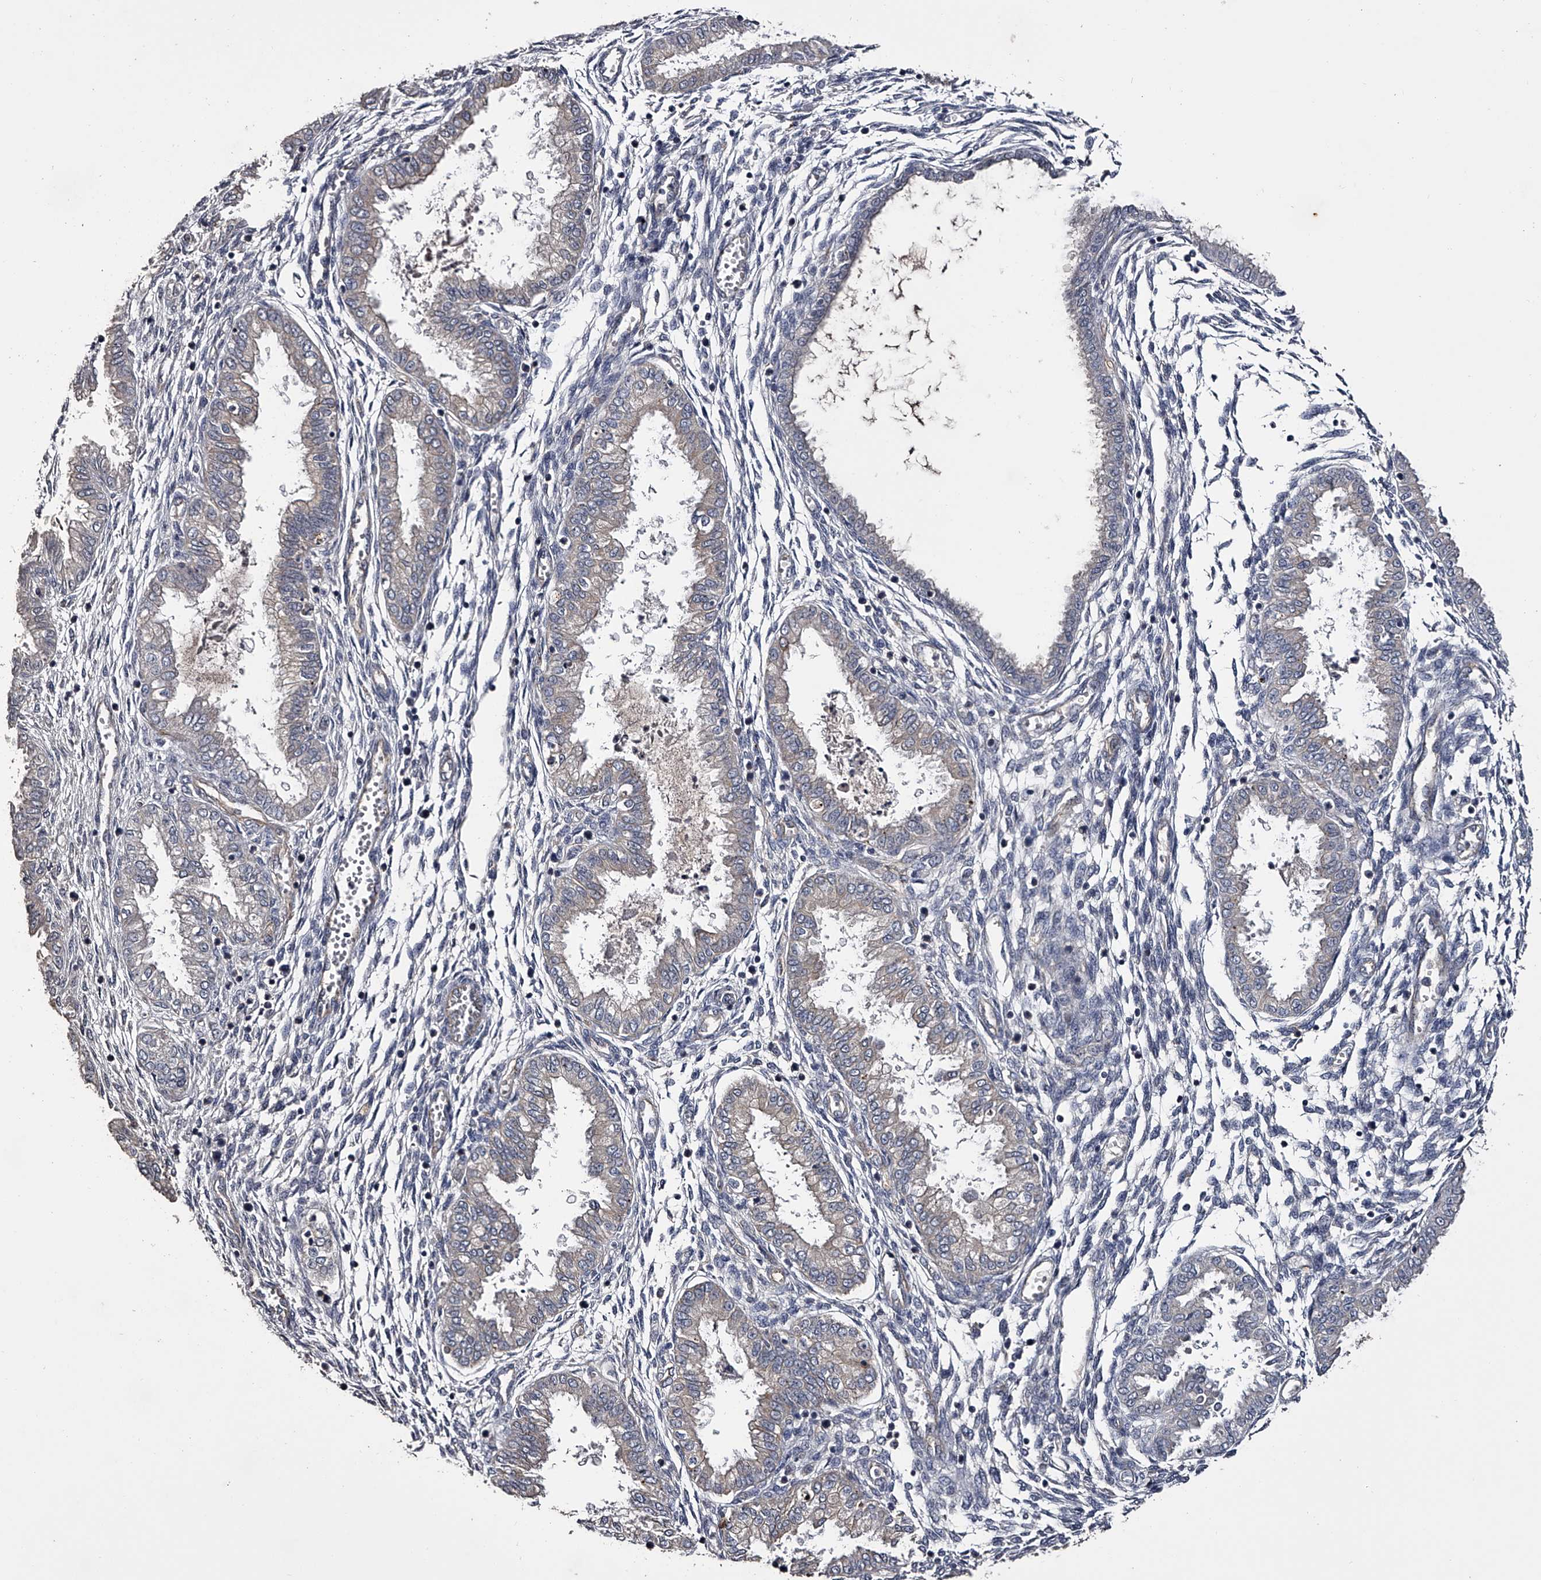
{"staining": {"intensity": "negative", "quantity": "none", "location": "none"}, "tissue": "endometrium", "cell_type": "Cells in endometrial stroma", "image_type": "normal", "snomed": [{"axis": "morphology", "description": "Normal tissue, NOS"}, {"axis": "topography", "description": "Endometrium"}], "caption": "High power microscopy histopathology image of an immunohistochemistry (IHC) micrograph of normal endometrium, revealing no significant expression in cells in endometrial stroma.", "gene": "MDN1", "patient": {"sex": "female", "age": 33}}